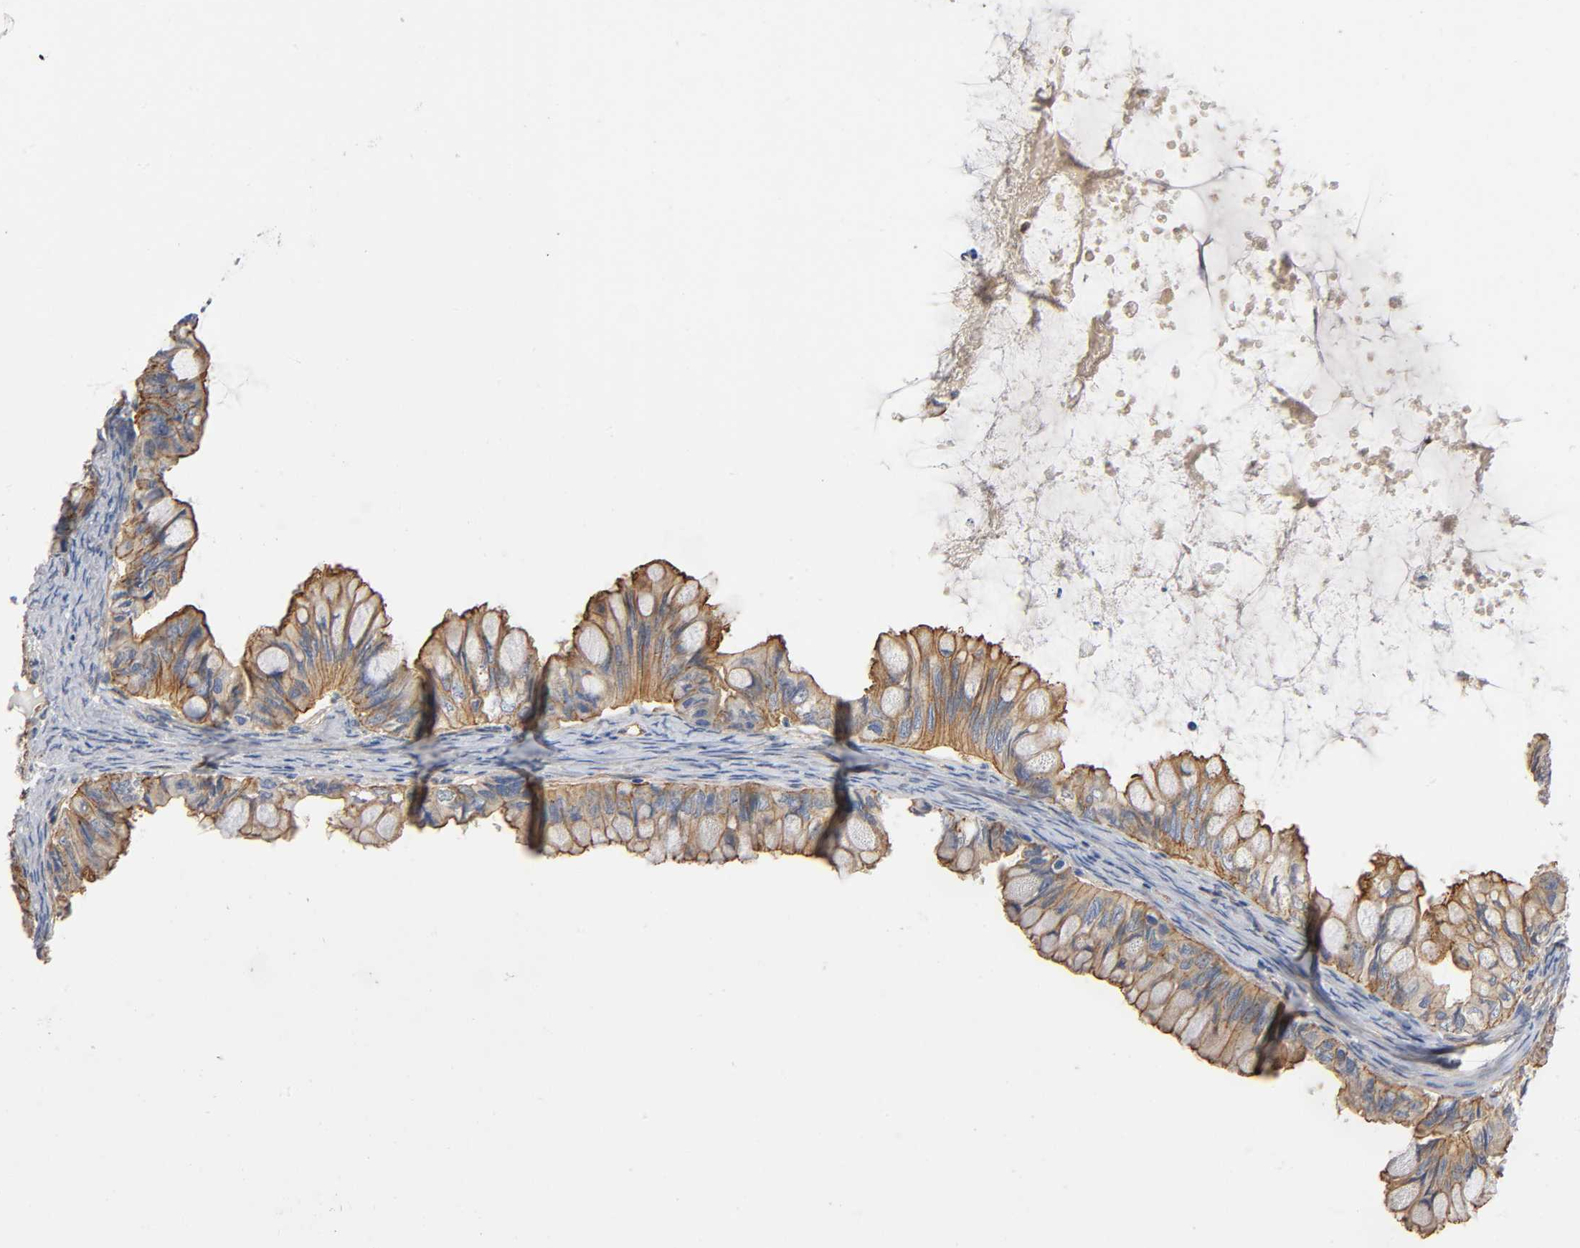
{"staining": {"intensity": "moderate", "quantity": ">75%", "location": "cytoplasmic/membranous"}, "tissue": "ovarian cancer", "cell_type": "Tumor cells", "image_type": "cancer", "snomed": [{"axis": "morphology", "description": "Cystadenocarcinoma, mucinous, NOS"}, {"axis": "topography", "description": "Ovary"}], "caption": "Immunohistochemistry (IHC) (DAB (3,3'-diaminobenzidine)) staining of ovarian mucinous cystadenocarcinoma exhibits moderate cytoplasmic/membranous protein positivity in approximately >75% of tumor cells.", "gene": "MARS1", "patient": {"sex": "female", "age": 80}}